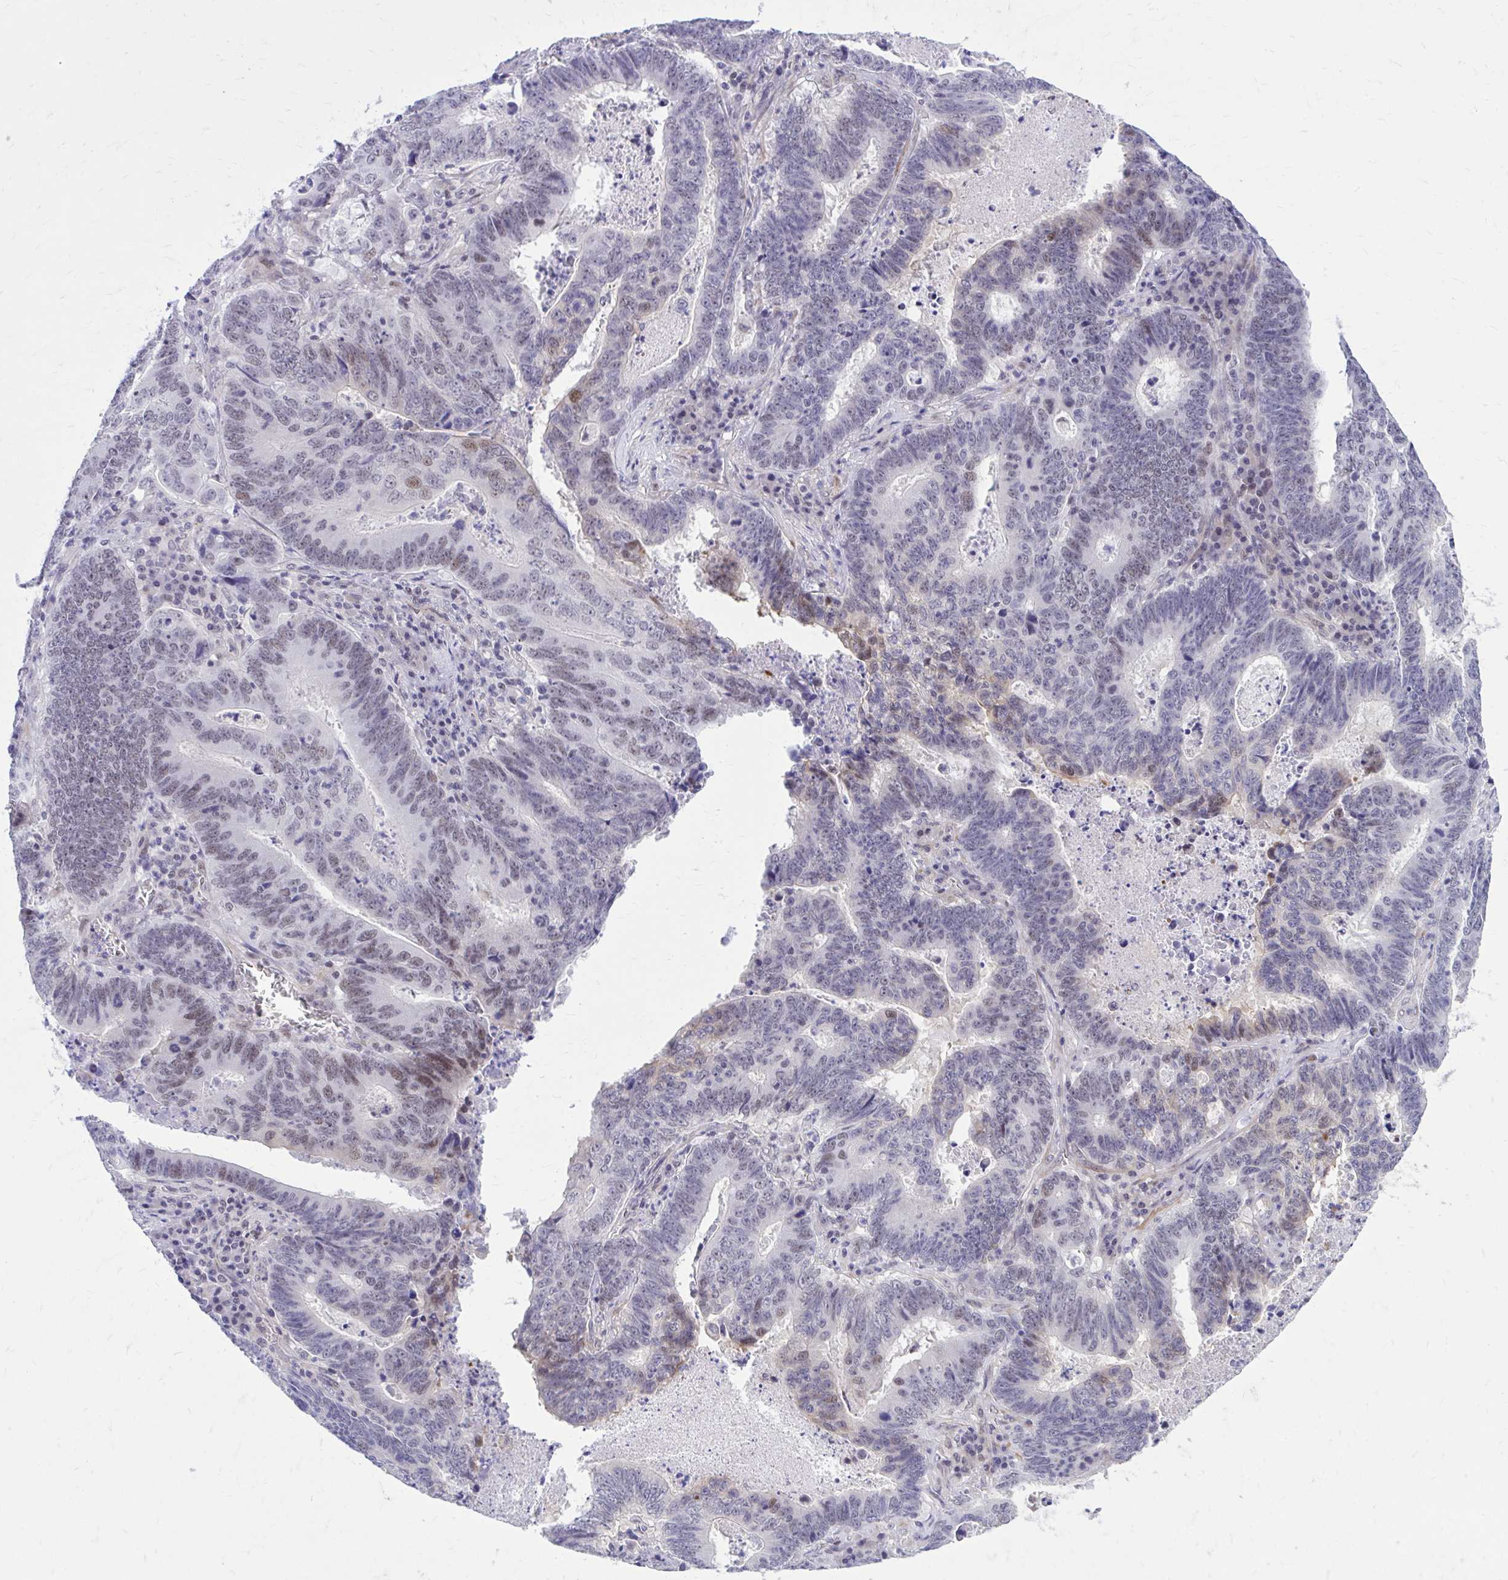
{"staining": {"intensity": "weak", "quantity": "25%-75%", "location": "nuclear"}, "tissue": "lung cancer", "cell_type": "Tumor cells", "image_type": "cancer", "snomed": [{"axis": "morphology", "description": "Aneuploidy"}, {"axis": "morphology", "description": "Adenocarcinoma, NOS"}, {"axis": "morphology", "description": "Adenocarcinoma primary or metastatic"}, {"axis": "topography", "description": "Lung"}], "caption": "A micrograph showing weak nuclear expression in about 25%-75% of tumor cells in lung adenocarcinoma, as visualized by brown immunohistochemical staining.", "gene": "ZBTB25", "patient": {"sex": "female", "age": 75}}